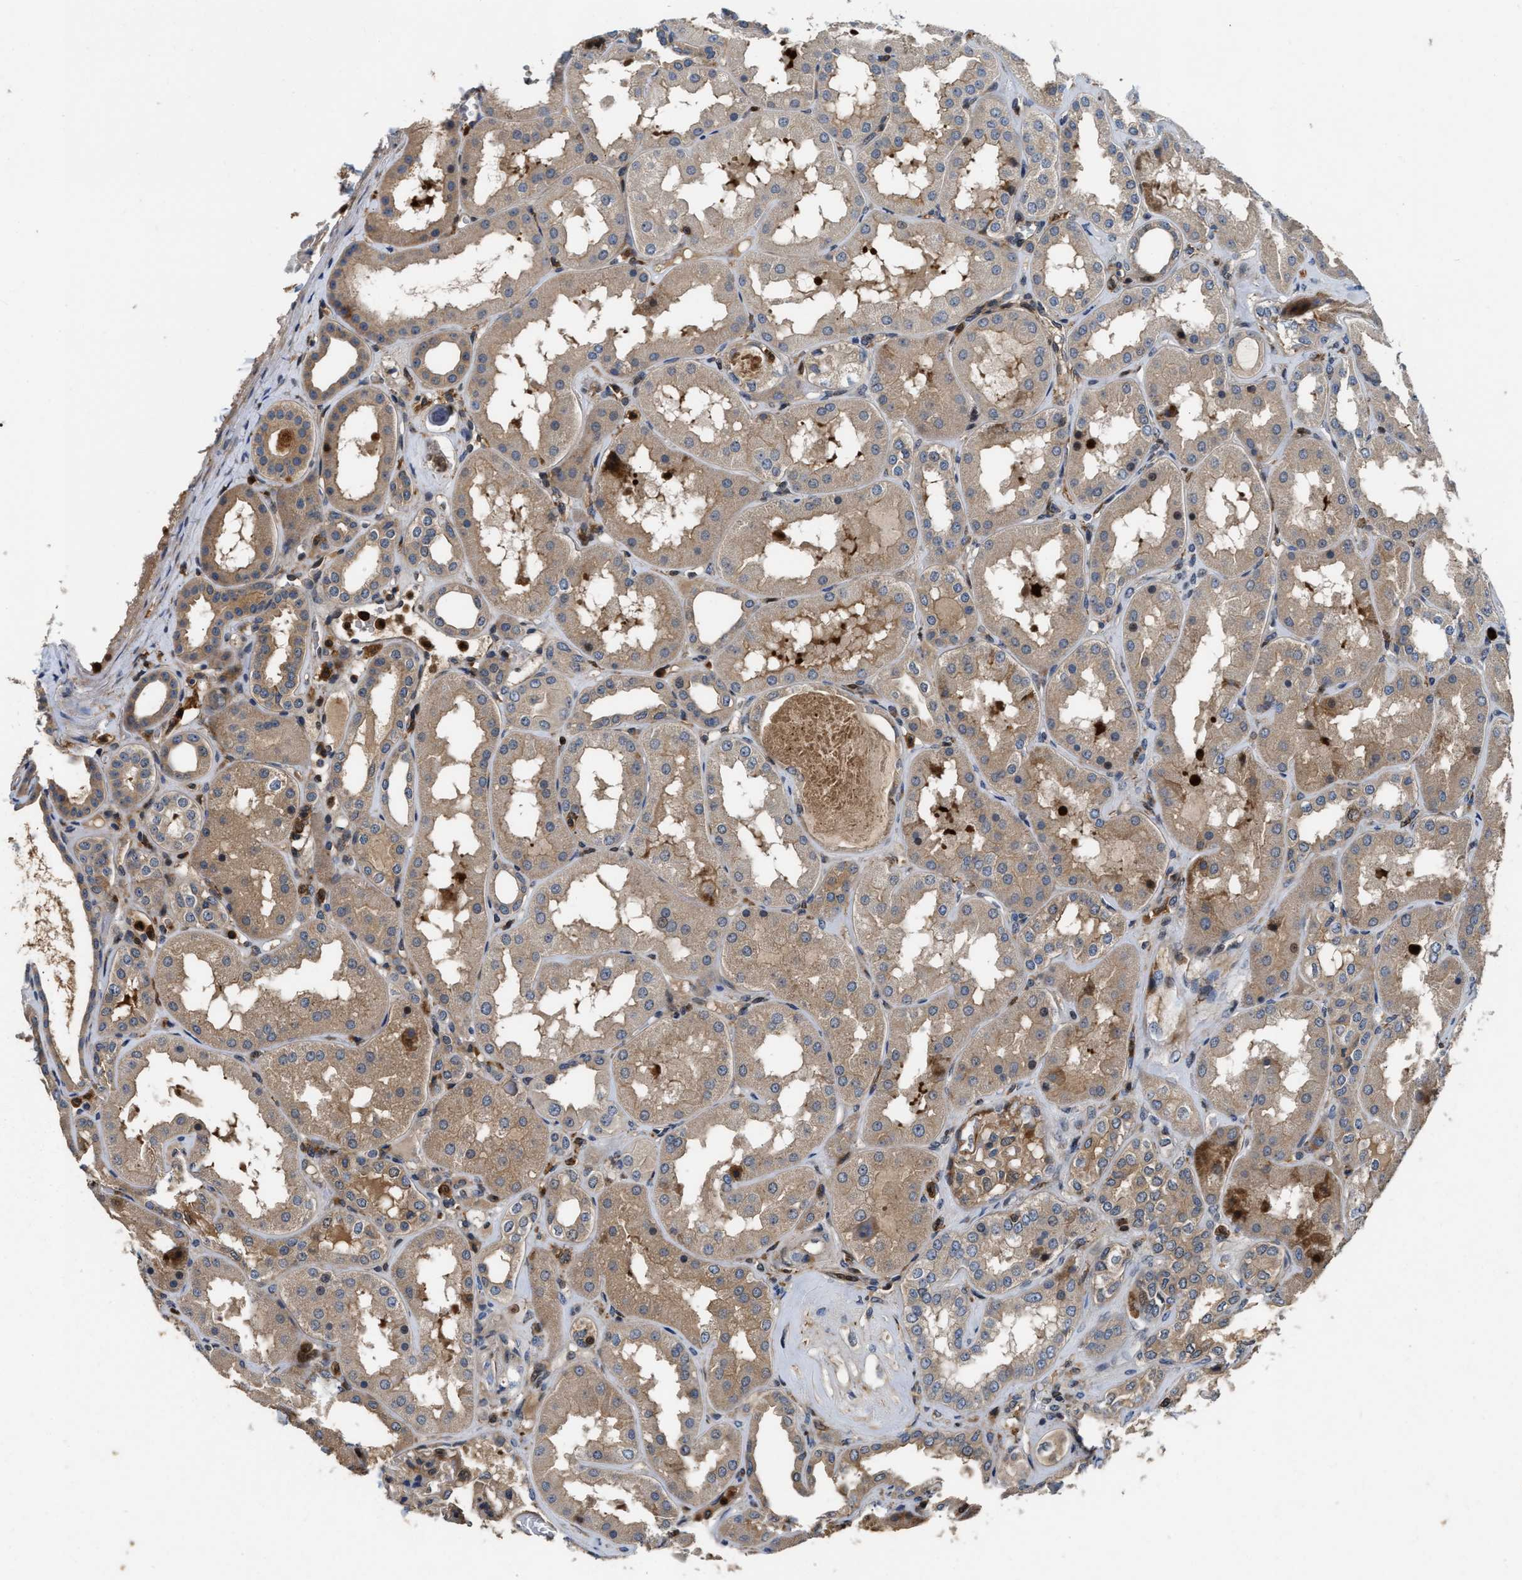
{"staining": {"intensity": "weak", "quantity": ">75%", "location": "cytoplasmic/membranous"}, "tissue": "kidney", "cell_type": "Cells in glomeruli", "image_type": "normal", "snomed": [{"axis": "morphology", "description": "Normal tissue, NOS"}, {"axis": "topography", "description": "Kidney"}], "caption": "Immunohistochemistry (IHC) image of normal kidney: human kidney stained using IHC displays low levels of weak protein expression localized specifically in the cytoplasmic/membranous of cells in glomeruli, appearing as a cytoplasmic/membranous brown color.", "gene": "OSTF1", "patient": {"sex": "female", "age": 56}}